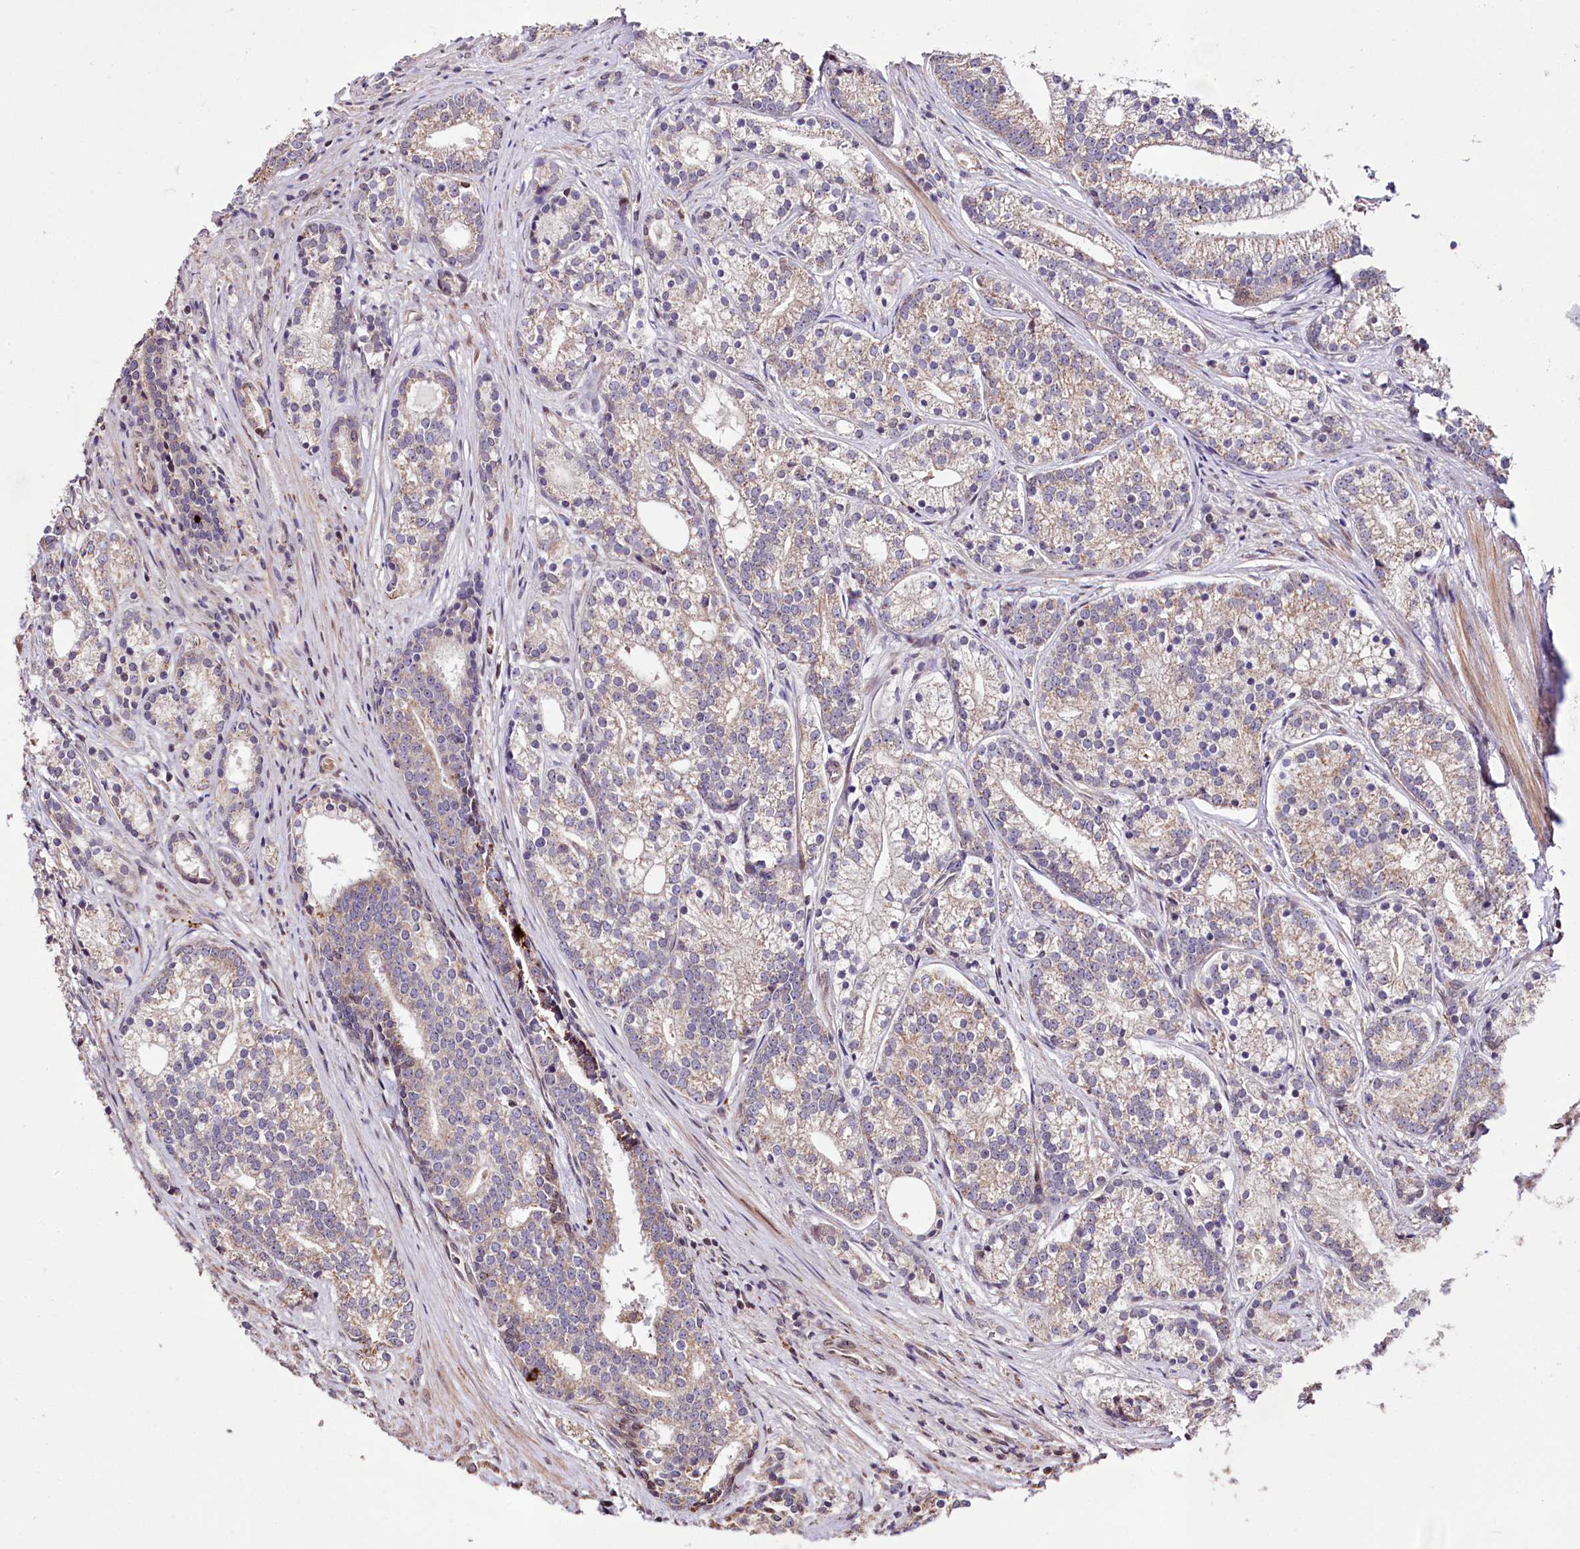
{"staining": {"intensity": "weak", "quantity": "25%-75%", "location": "cytoplasmic/membranous"}, "tissue": "prostate cancer", "cell_type": "Tumor cells", "image_type": "cancer", "snomed": [{"axis": "morphology", "description": "Adenocarcinoma, Low grade"}, {"axis": "topography", "description": "Prostate"}], "caption": "Protein expression by IHC demonstrates weak cytoplasmic/membranous expression in about 25%-75% of tumor cells in prostate low-grade adenocarcinoma.", "gene": "ZNF226", "patient": {"sex": "male", "age": 71}}